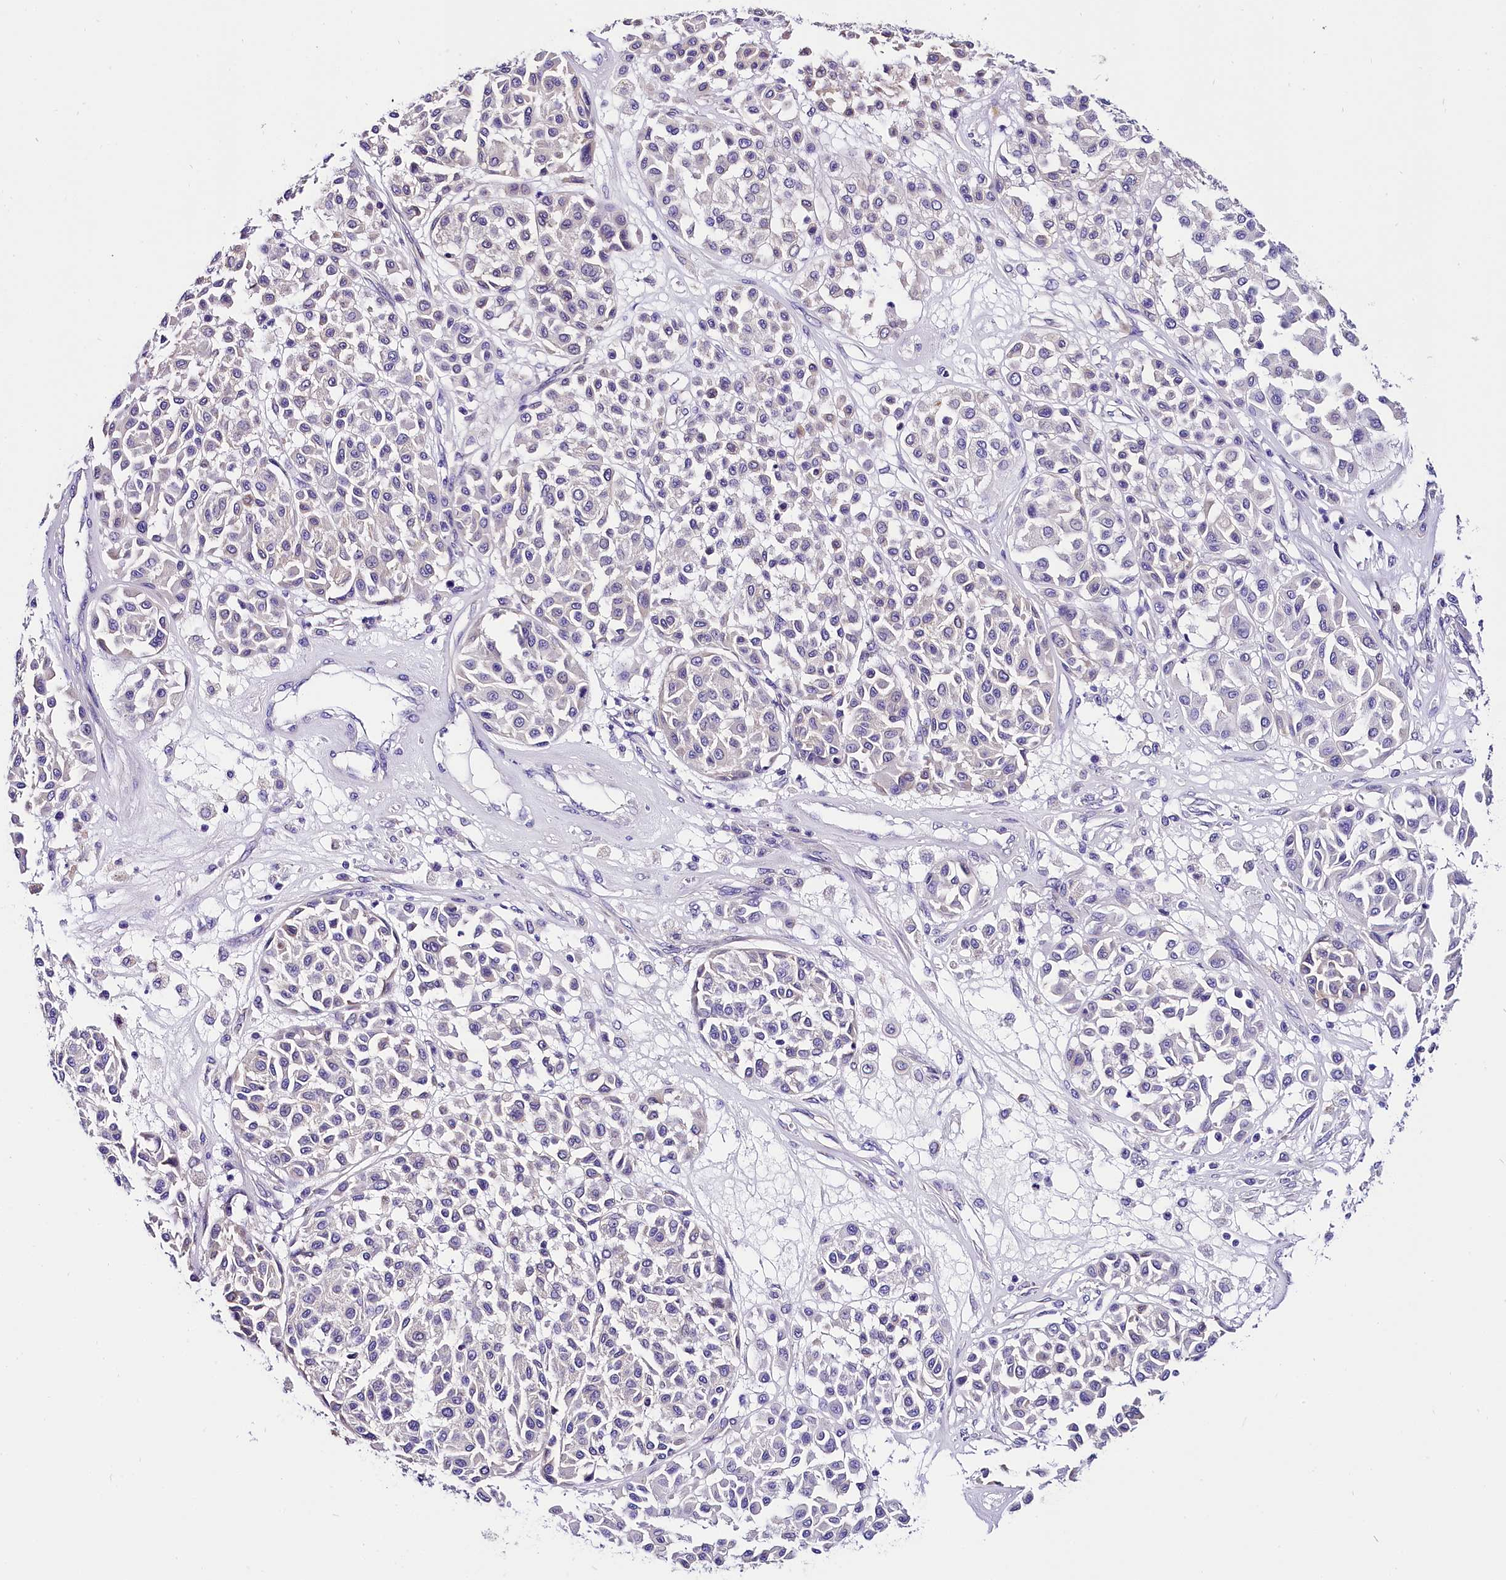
{"staining": {"intensity": "negative", "quantity": "none", "location": "none"}, "tissue": "melanoma", "cell_type": "Tumor cells", "image_type": "cancer", "snomed": [{"axis": "morphology", "description": "Malignant melanoma, Metastatic site"}, {"axis": "topography", "description": "Soft tissue"}], "caption": "Tumor cells are negative for protein expression in human melanoma.", "gene": "ACAA2", "patient": {"sex": "male", "age": 41}}